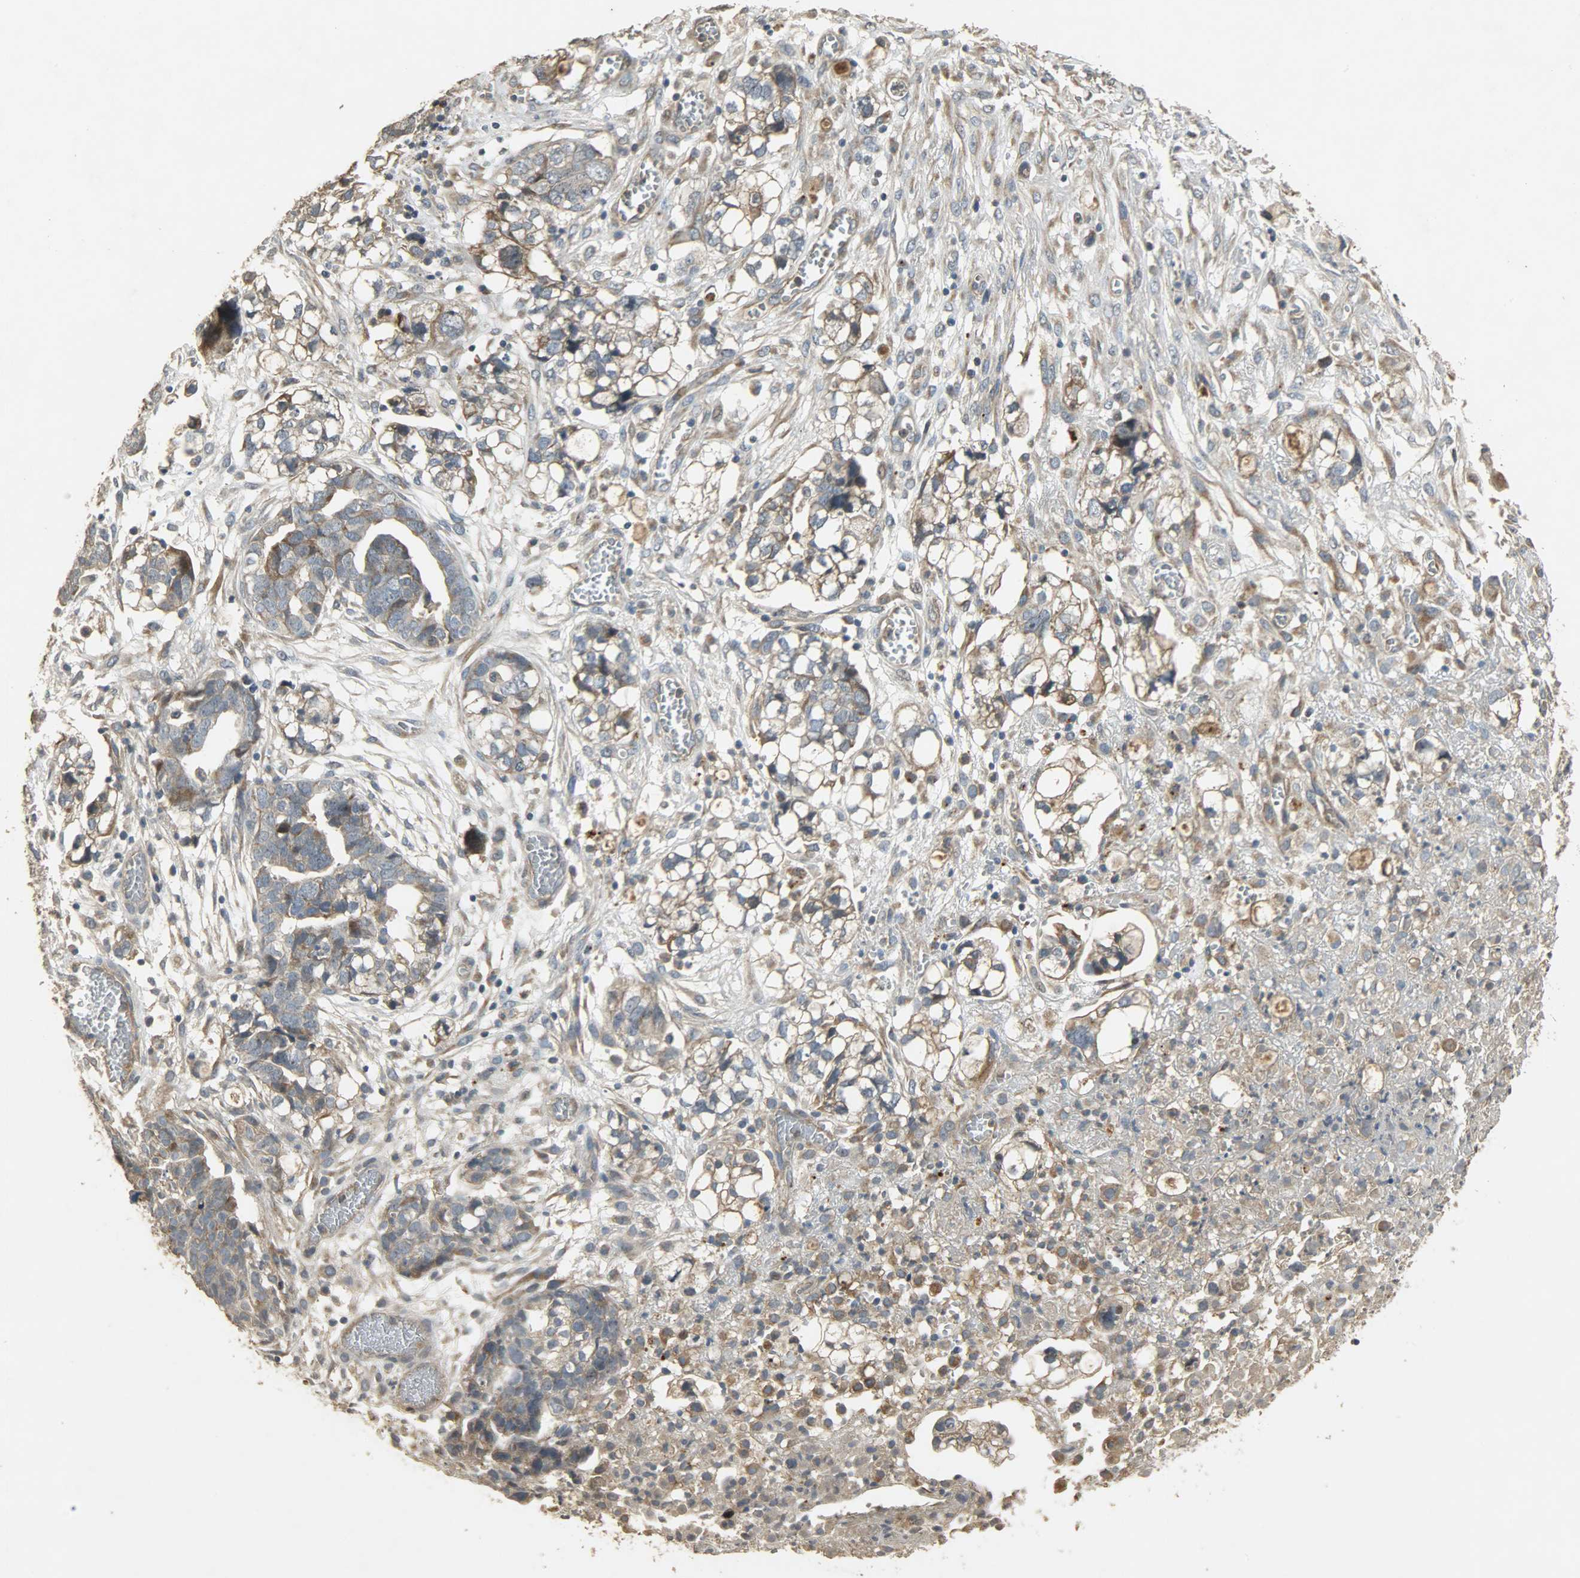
{"staining": {"intensity": "moderate", "quantity": ">75%", "location": "cytoplasmic/membranous"}, "tissue": "ovarian cancer", "cell_type": "Tumor cells", "image_type": "cancer", "snomed": [{"axis": "morphology", "description": "Normal tissue, NOS"}, {"axis": "morphology", "description": "Cystadenocarcinoma, serous, NOS"}, {"axis": "topography", "description": "Fallopian tube"}, {"axis": "topography", "description": "Ovary"}], "caption": "An image of ovarian serous cystadenocarcinoma stained for a protein exhibits moderate cytoplasmic/membranous brown staining in tumor cells. (DAB (3,3'-diaminobenzidine) = brown stain, brightfield microscopy at high magnification).", "gene": "ATP2B1", "patient": {"sex": "female", "age": 56}}